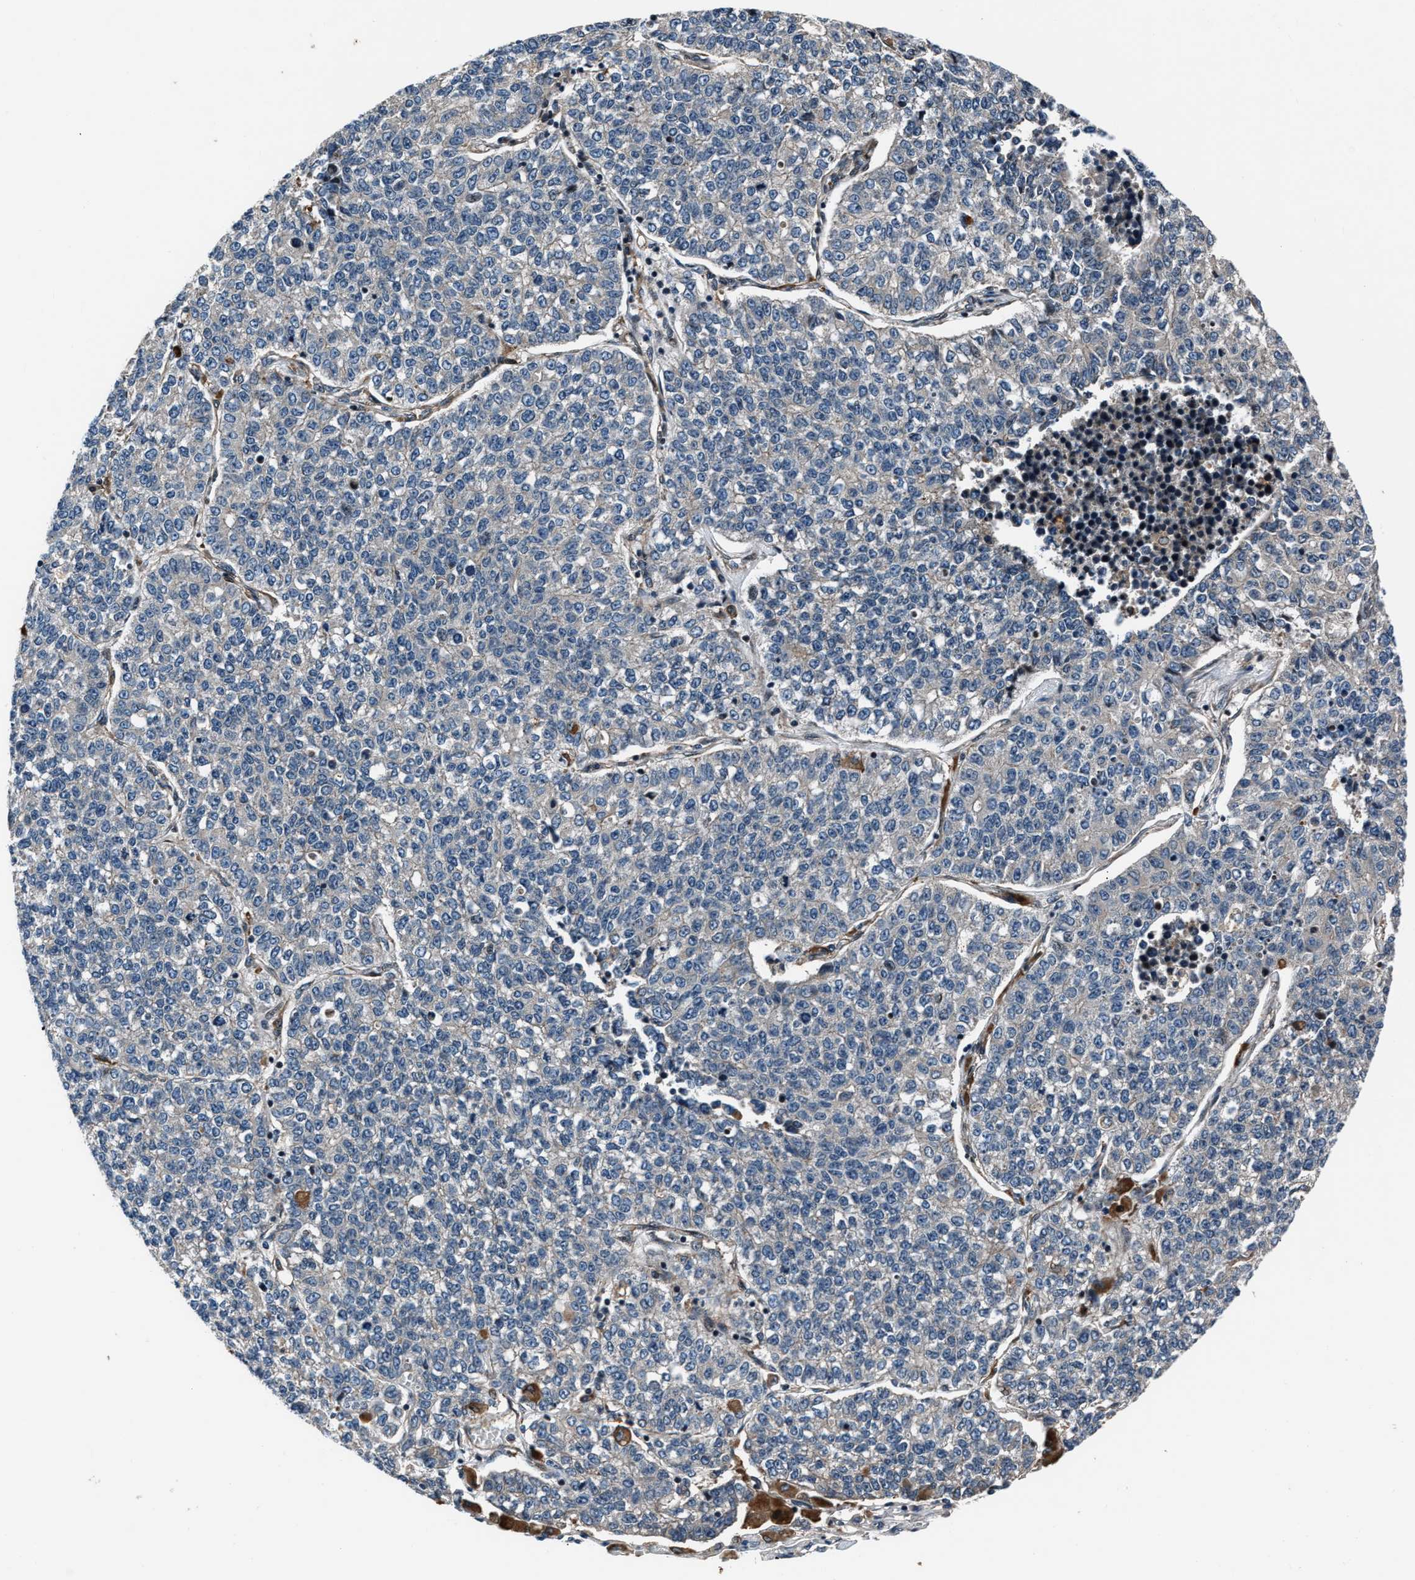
{"staining": {"intensity": "negative", "quantity": "none", "location": "none"}, "tissue": "lung cancer", "cell_type": "Tumor cells", "image_type": "cancer", "snomed": [{"axis": "morphology", "description": "Adenocarcinoma, NOS"}, {"axis": "topography", "description": "Lung"}], "caption": "This is an IHC histopathology image of human lung cancer (adenocarcinoma). There is no positivity in tumor cells.", "gene": "DYNC2I1", "patient": {"sex": "male", "age": 49}}